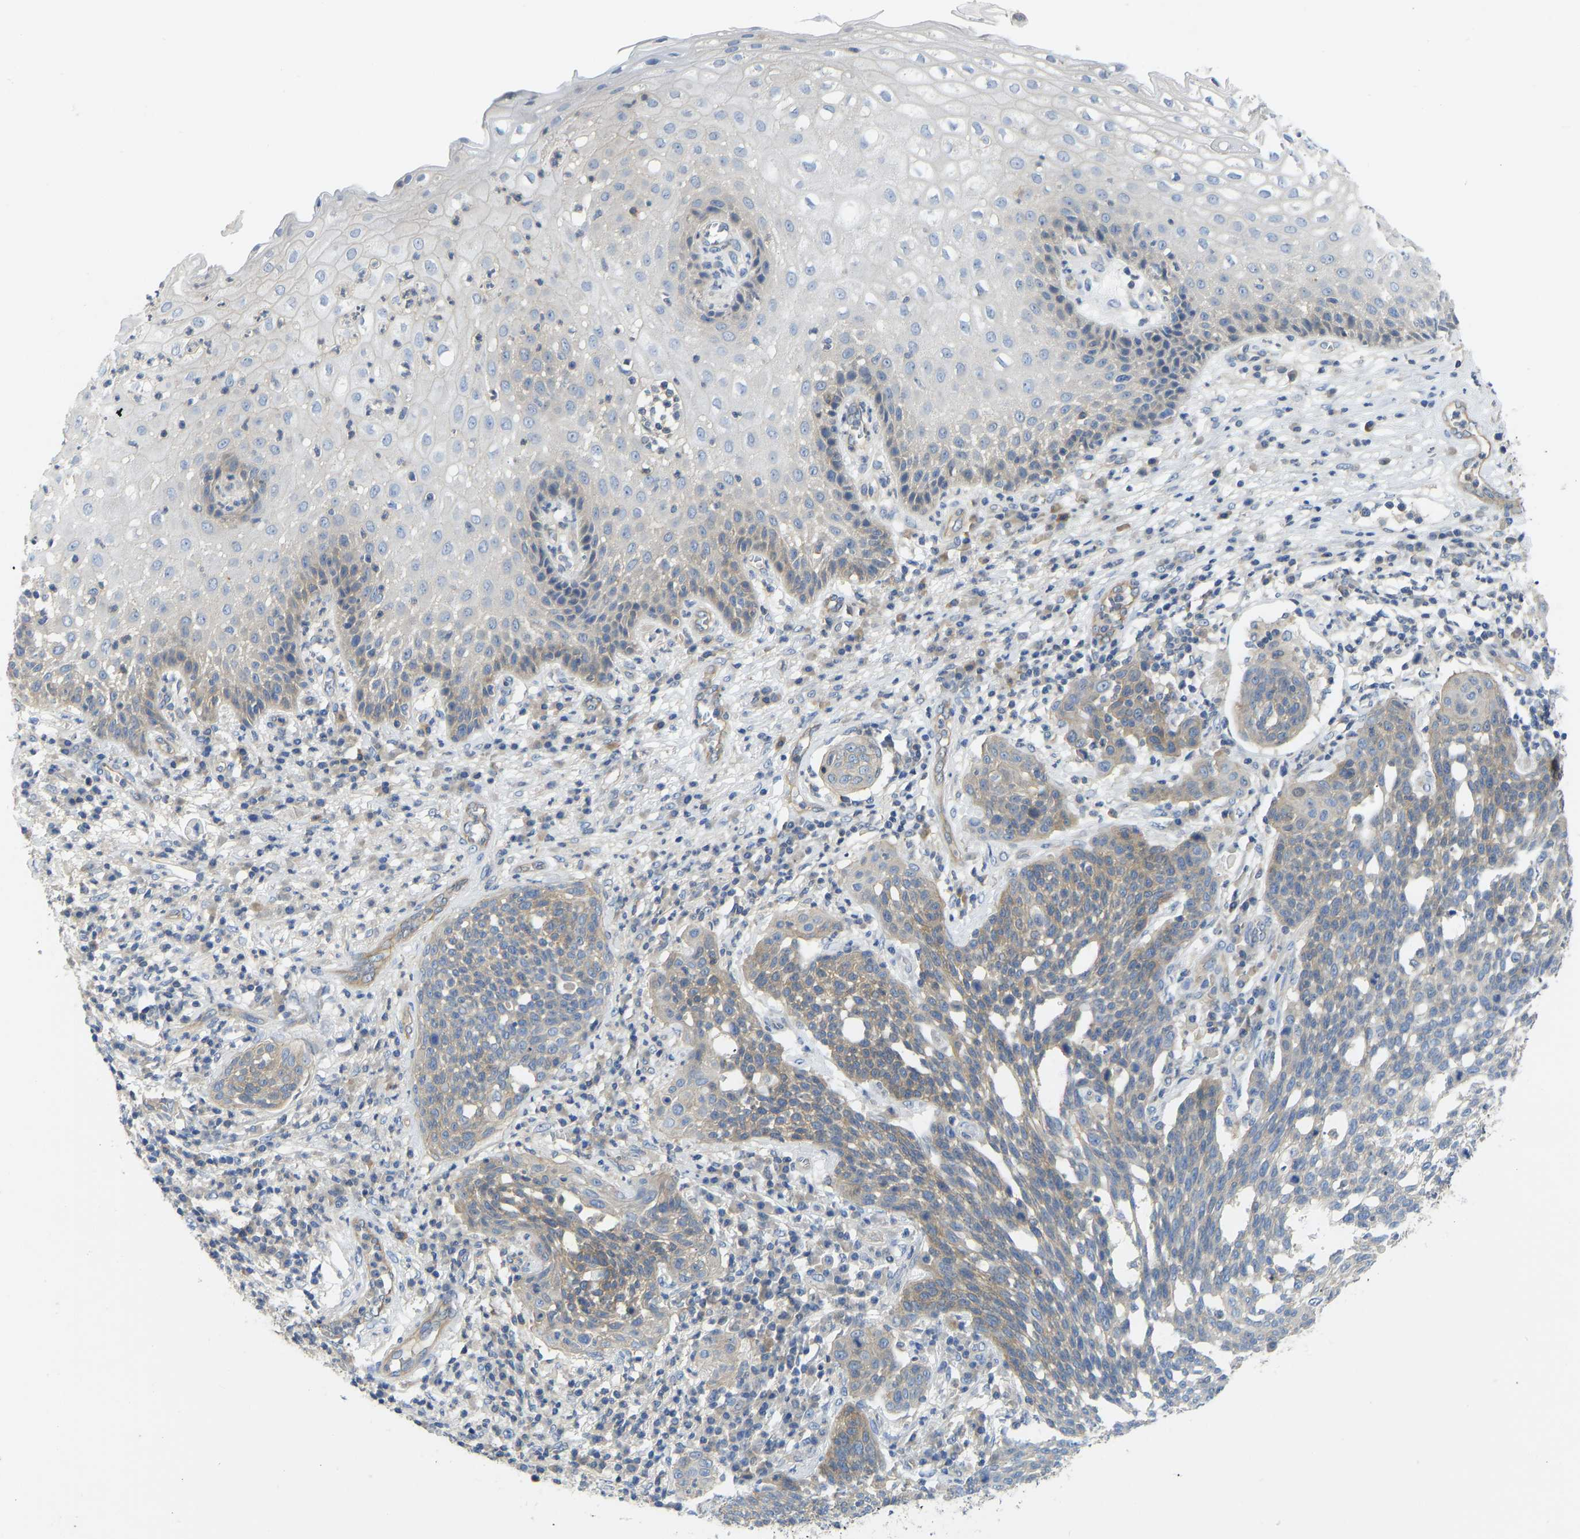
{"staining": {"intensity": "moderate", "quantity": ">75%", "location": "cytoplasmic/membranous"}, "tissue": "cervical cancer", "cell_type": "Tumor cells", "image_type": "cancer", "snomed": [{"axis": "morphology", "description": "Squamous cell carcinoma, NOS"}, {"axis": "topography", "description": "Cervix"}], "caption": "Squamous cell carcinoma (cervical) stained with a protein marker shows moderate staining in tumor cells.", "gene": "PPP3CA", "patient": {"sex": "female", "age": 34}}